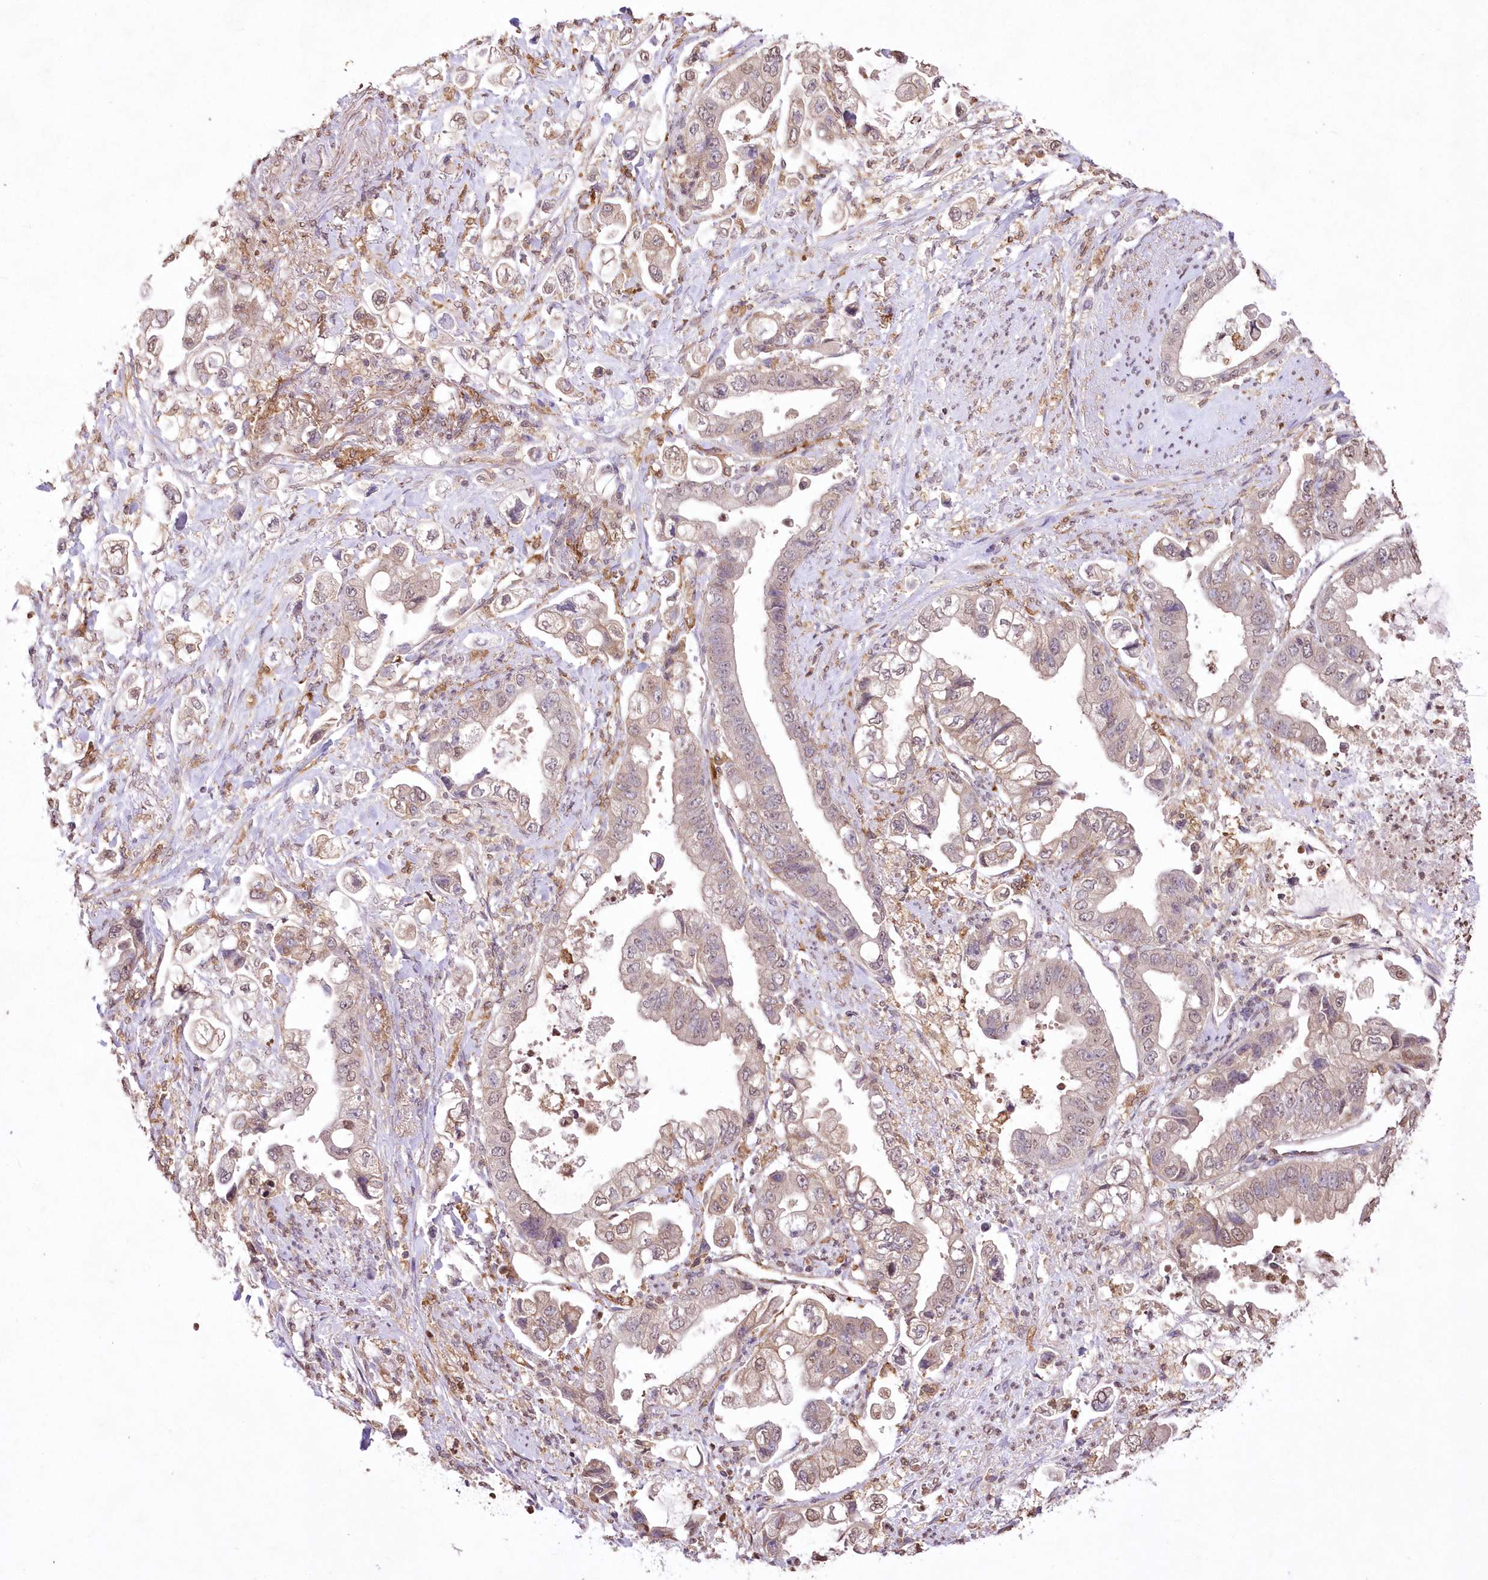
{"staining": {"intensity": "weak", "quantity": "25%-75%", "location": "cytoplasmic/membranous,nuclear"}, "tissue": "stomach cancer", "cell_type": "Tumor cells", "image_type": "cancer", "snomed": [{"axis": "morphology", "description": "Adenocarcinoma, NOS"}, {"axis": "topography", "description": "Stomach"}], "caption": "Immunohistochemical staining of human adenocarcinoma (stomach) demonstrates weak cytoplasmic/membranous and nuclear protein staining in approximately 25%-75% of tumor cells.", "gene": "FCHO2", "patient": {"sex": "male", "age": 62}}